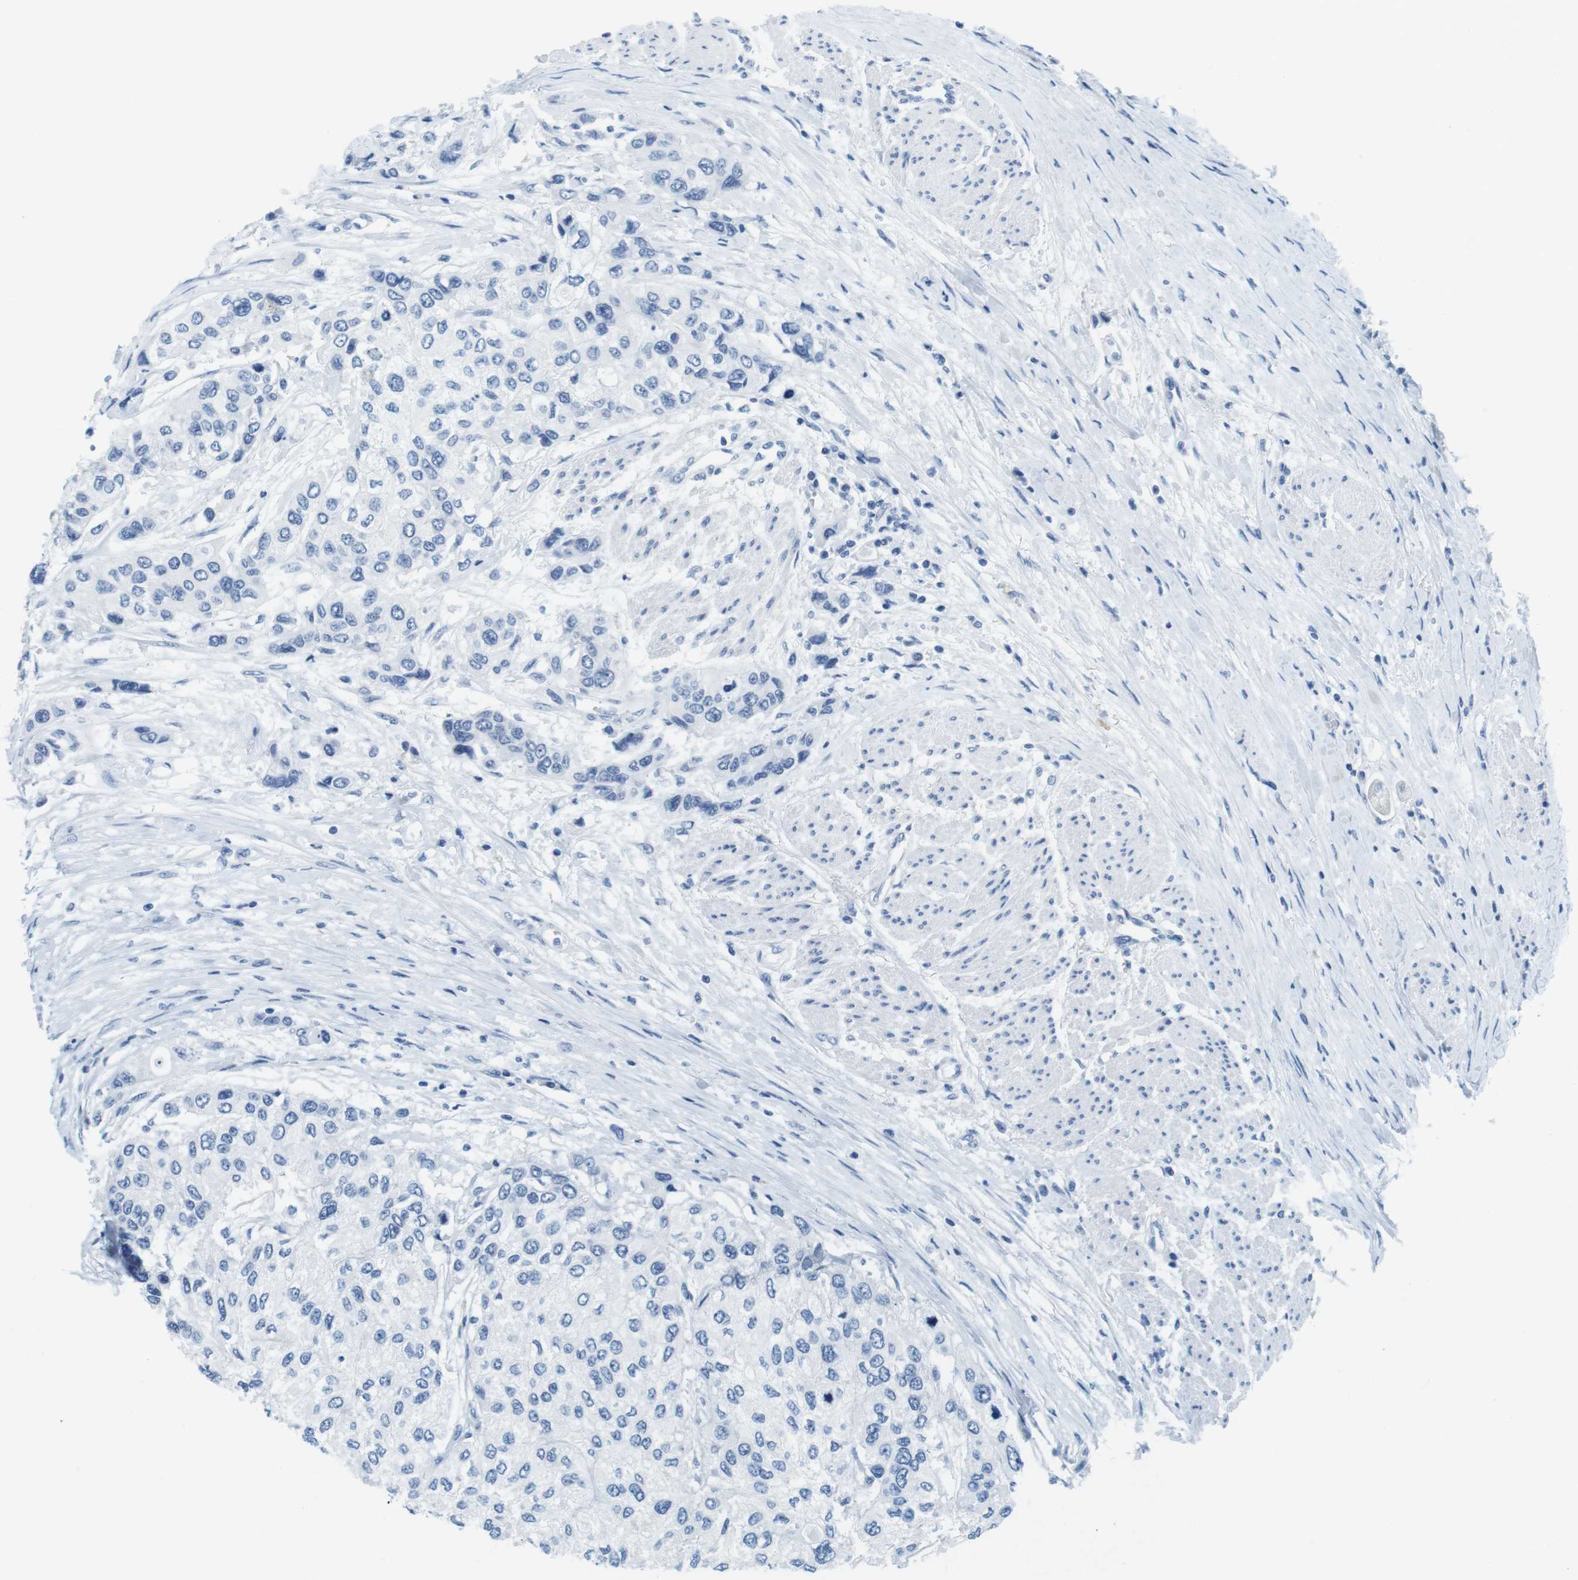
{"staining": {"intensity": "negative", "quantity": "none", "location": "none"}, "tissue": "urothelial cancer", "cell_type": "Tumor cells", "image_type": "cancer", "snomed": [{"axis": "morphology", "description": "Urothelial carcinoma, High grade"}, {"axis": "topography", "description": "Urinary bladder"}], "caption": "IHC image of neoplastic tissue: high-grade urothelial carcinoma stained with DAB (3,3'-diaminobenzidine) exhibits no significant protein expression in tumor cells.", "gene": "CYP2C9", "patient": {"sex": "female", "age": 56}}